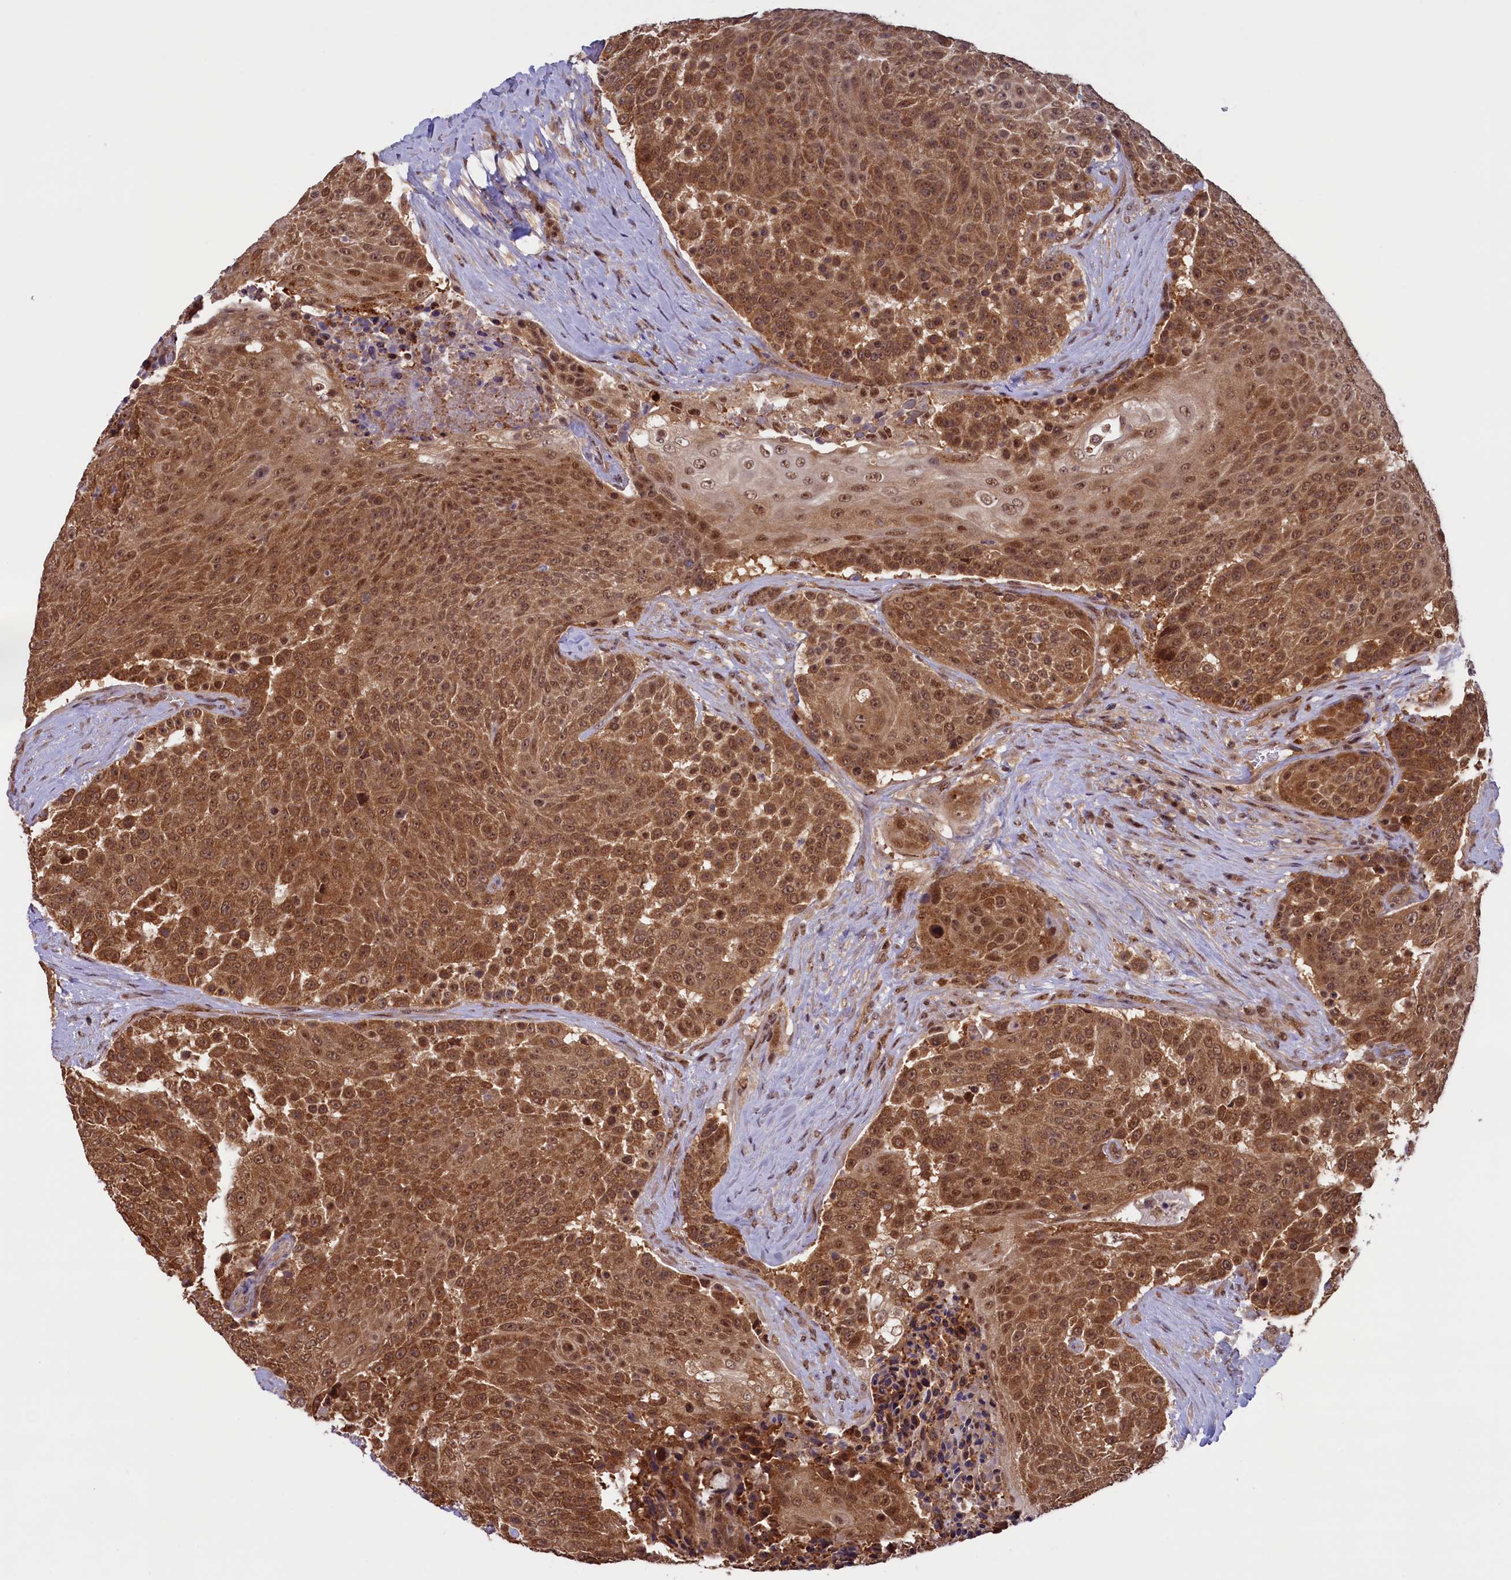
{"staining": {"intensity": "moderate", "quantity": ">75%", "location": "cytoplasmic/membranous,nuclear"}, "tissue": "urothelial cancer", "cell_type": "Tumor cells", "image_type": "cancer", "snomed": [{"axis": "morphology", "description": "Urothelial carcinoma, High grade"}, {"axis": "topography", "description": "Urinary bladder"}], "caption": "Tumor cells reveal medium levels of moderate cytoplasmic/membranous and nuclear expression in about >75% of cells in urothelial cancer.", "gene": "SLC7A6OS", "patient": {"sex": "female", "age": 63}}